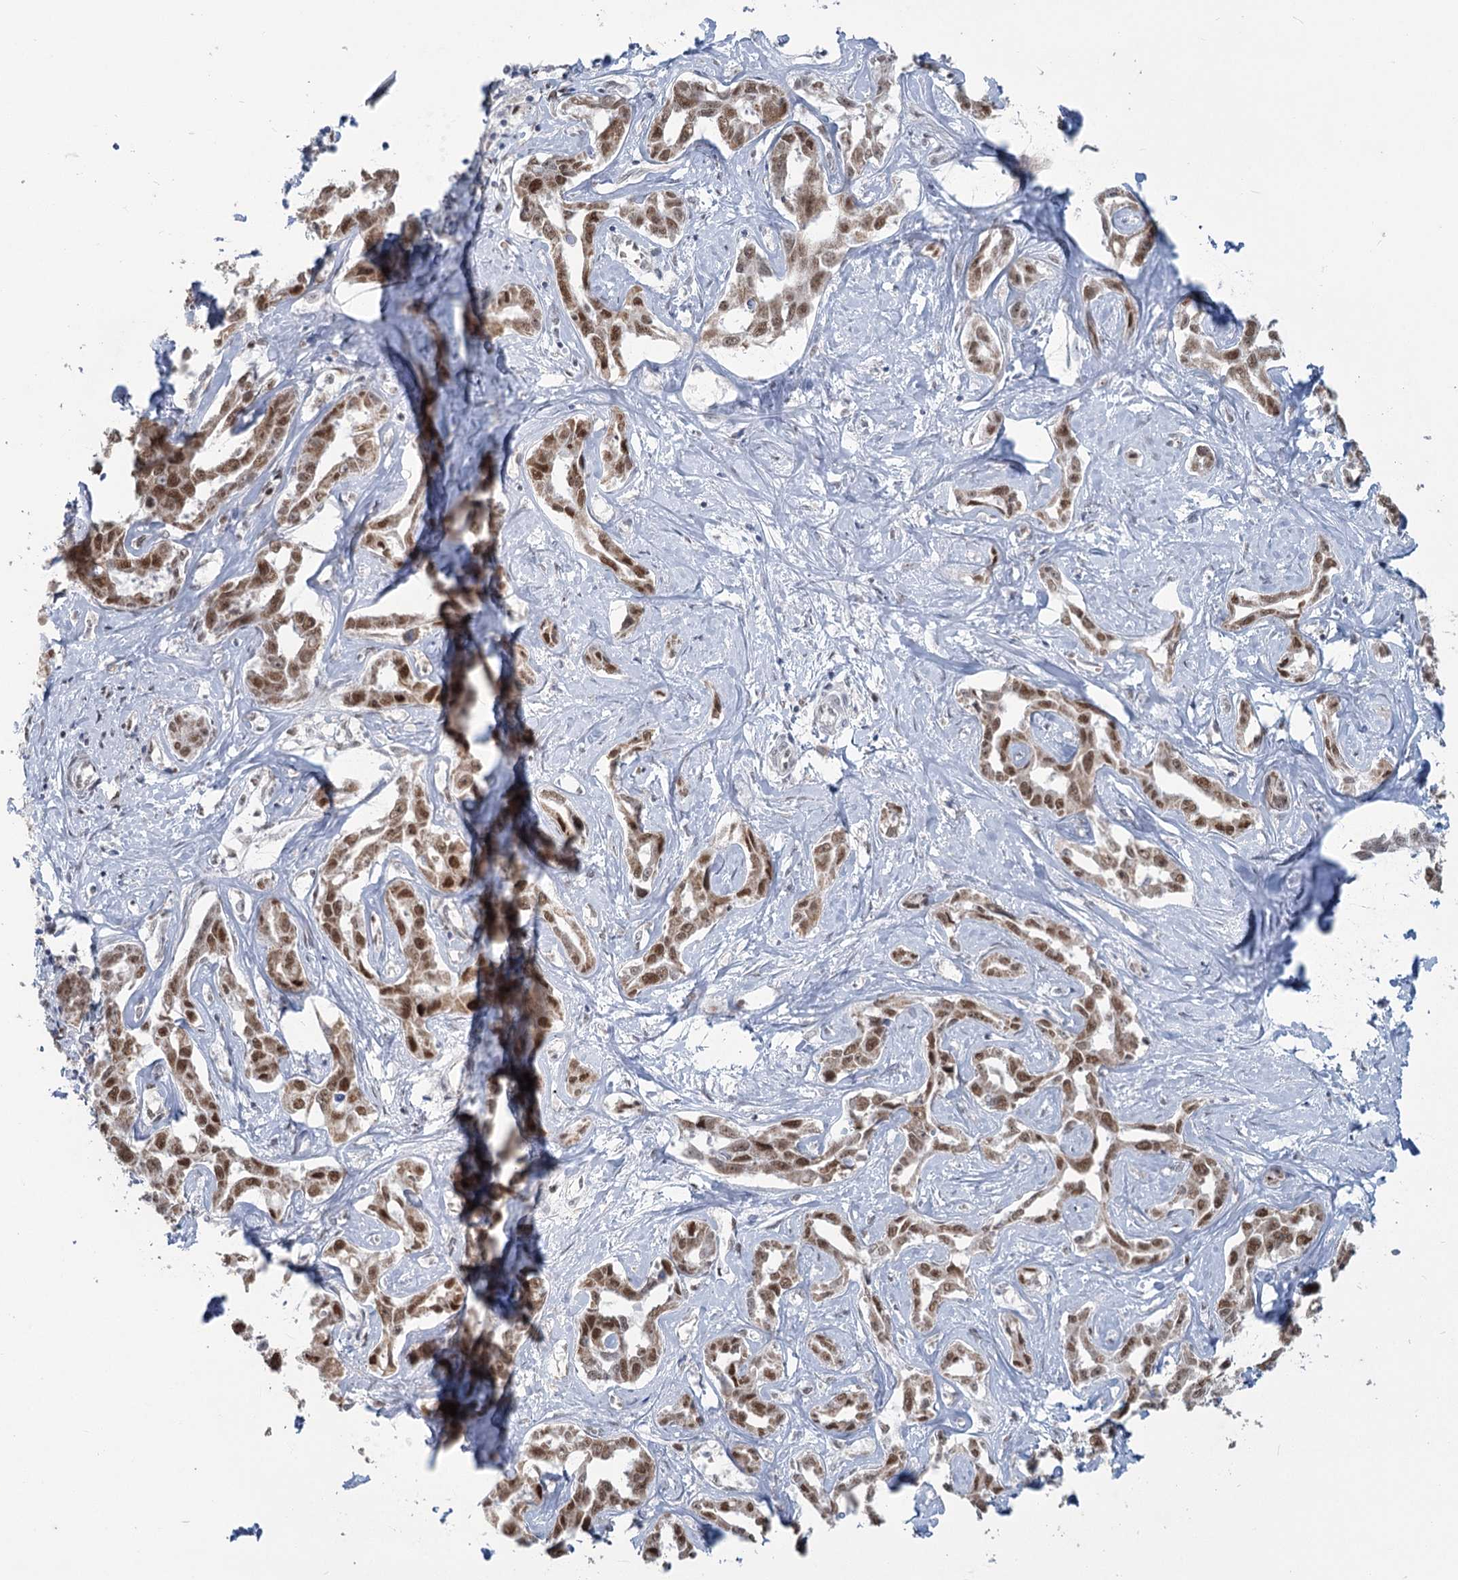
{"staining": {"intensity": "moderate", "quantity": ">75%", "location": "nuclear"}, "tissue": "liver cancer", "cell_type": "Tumor cells", "image_type": "cancer", "snomed": [{"axis": "morphology", "description": "Cholangiocarcinoma"}, {"axis": "topography", "description": "Liver"}], "caption": "Cholangiocarcinoma (liver) was stained to show a protein in brown. There is medium levels of moderate nuclear staining in about >75% of tumor cells.", "gene": "MTG1", "patient": {"sex": "male", "age": 59}}